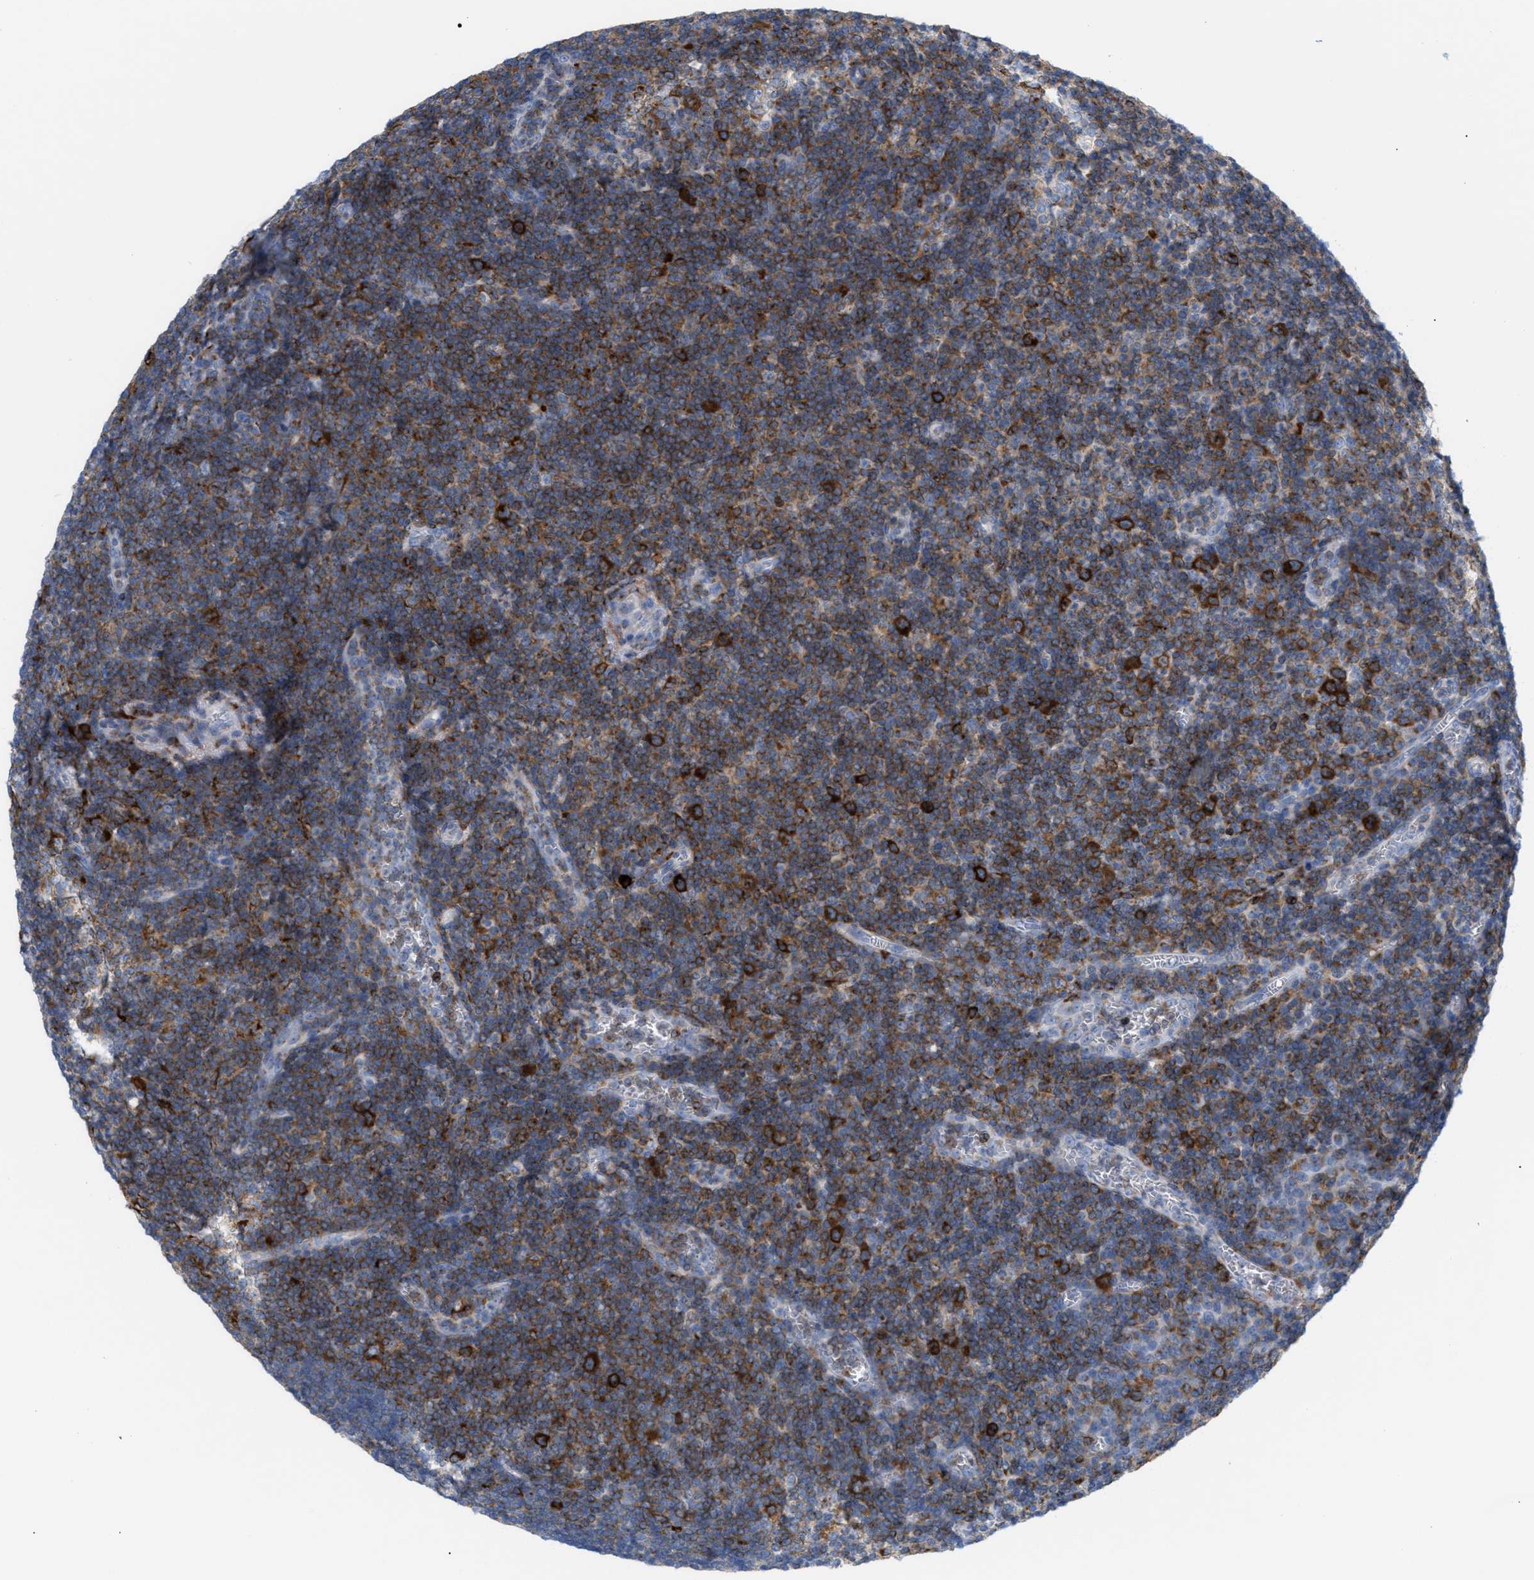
{"staining": {"intensity": "strong", "quantity": "25%-75%", "location": "cytoplasmic/membranous"}, "tissue": "tonsil", "cell_type": "Germinal center cells", "image_type": "normal", "snomed": [{"axis": "morphology", "description": "Normal tissue, NOS"}, {"axis": "topography", "description": "Tonsil"}], "caption": "Protein staining by IHC shows strong cytoplasmic/membranous expression in approximately 25%-75% of germinal center cells in benign tonsil.", "gene": "TACC3", "patient": {"sex": "male", "age": 37}}